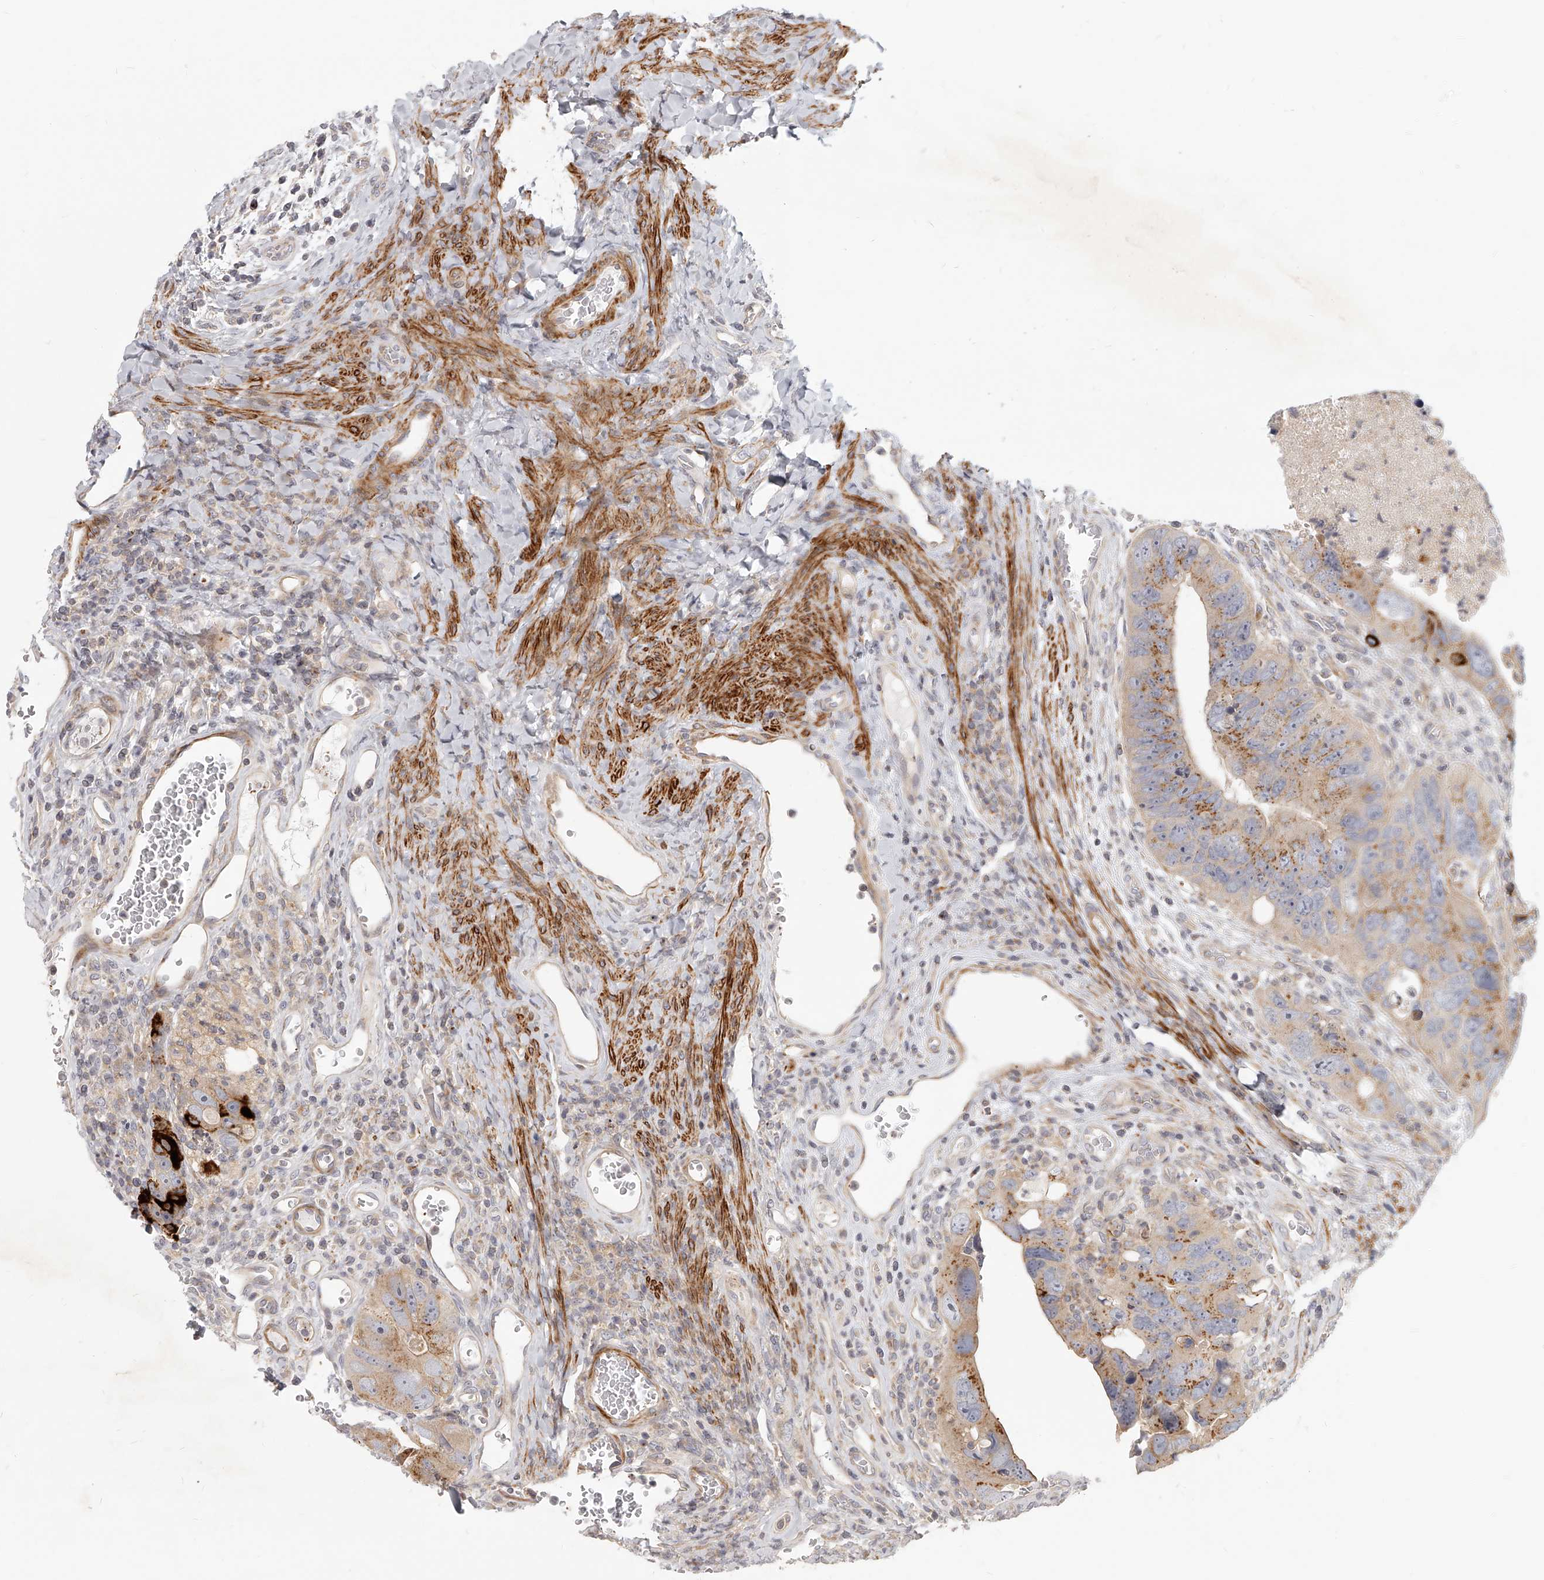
{"staining": {"intensity": "moderate", "quantity": ">75%", "location": "cytoplasmic/membranous"}, "tissue": "colorectal cancer", "cell_type": "Tumor cells", "image_type": "cancer", "snomed": [{"axis": "morphology", "description": "Adenocarcinoma, NOS"}, {"axis": "topography", "description": "Rectum"}], "caption": "About >75% of tumor cells in human colorectal cancer show moderate cytoplasmic/membranous protein expression as visualized by brown immunohistochemical staining.", "gene": "SLC37A1", "patient": {"sex": "male", "age": 59}}